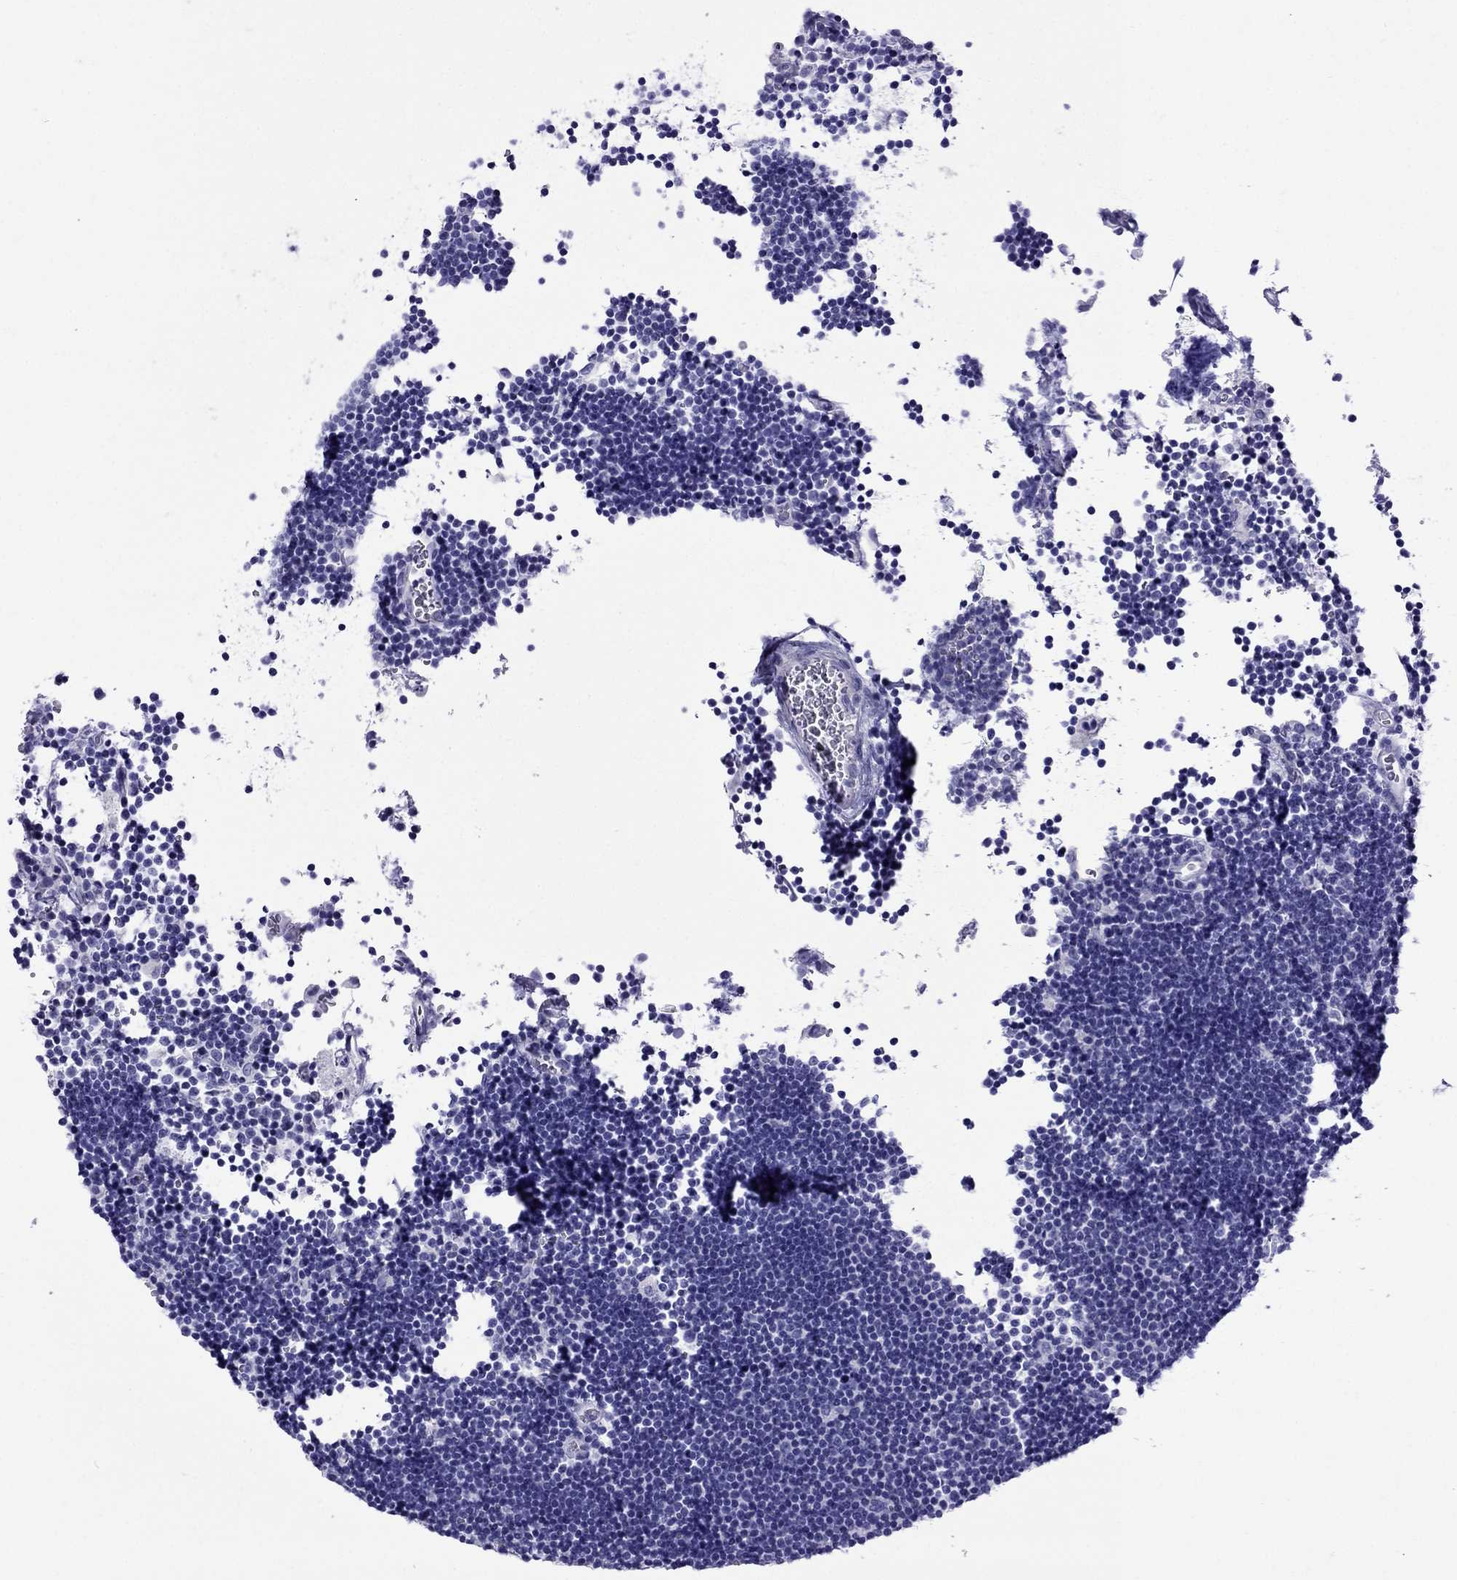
{"staining": {"intensity": "negative", "quantity": "none", "location": "none"}, "tissue": "lymphoma", "cell_type": "Tumor cells", "image_type": "cancer", "snomed": [{"axis": "morphology", "description": "Malignant lymphoma, non-Hodgkin's type, Low grade"}, {"axis": "topography", "description": "Brain"}], "caption": "Lymphoma was stained to show a protein in brown. There is no significant expression in tumor cells. The staining is performed using DAB brown chromogen with nuclei counter-stained in using hematoxylin.", "gene": "CRYBA1", "patient": {"sex": "female", "age": 66}}